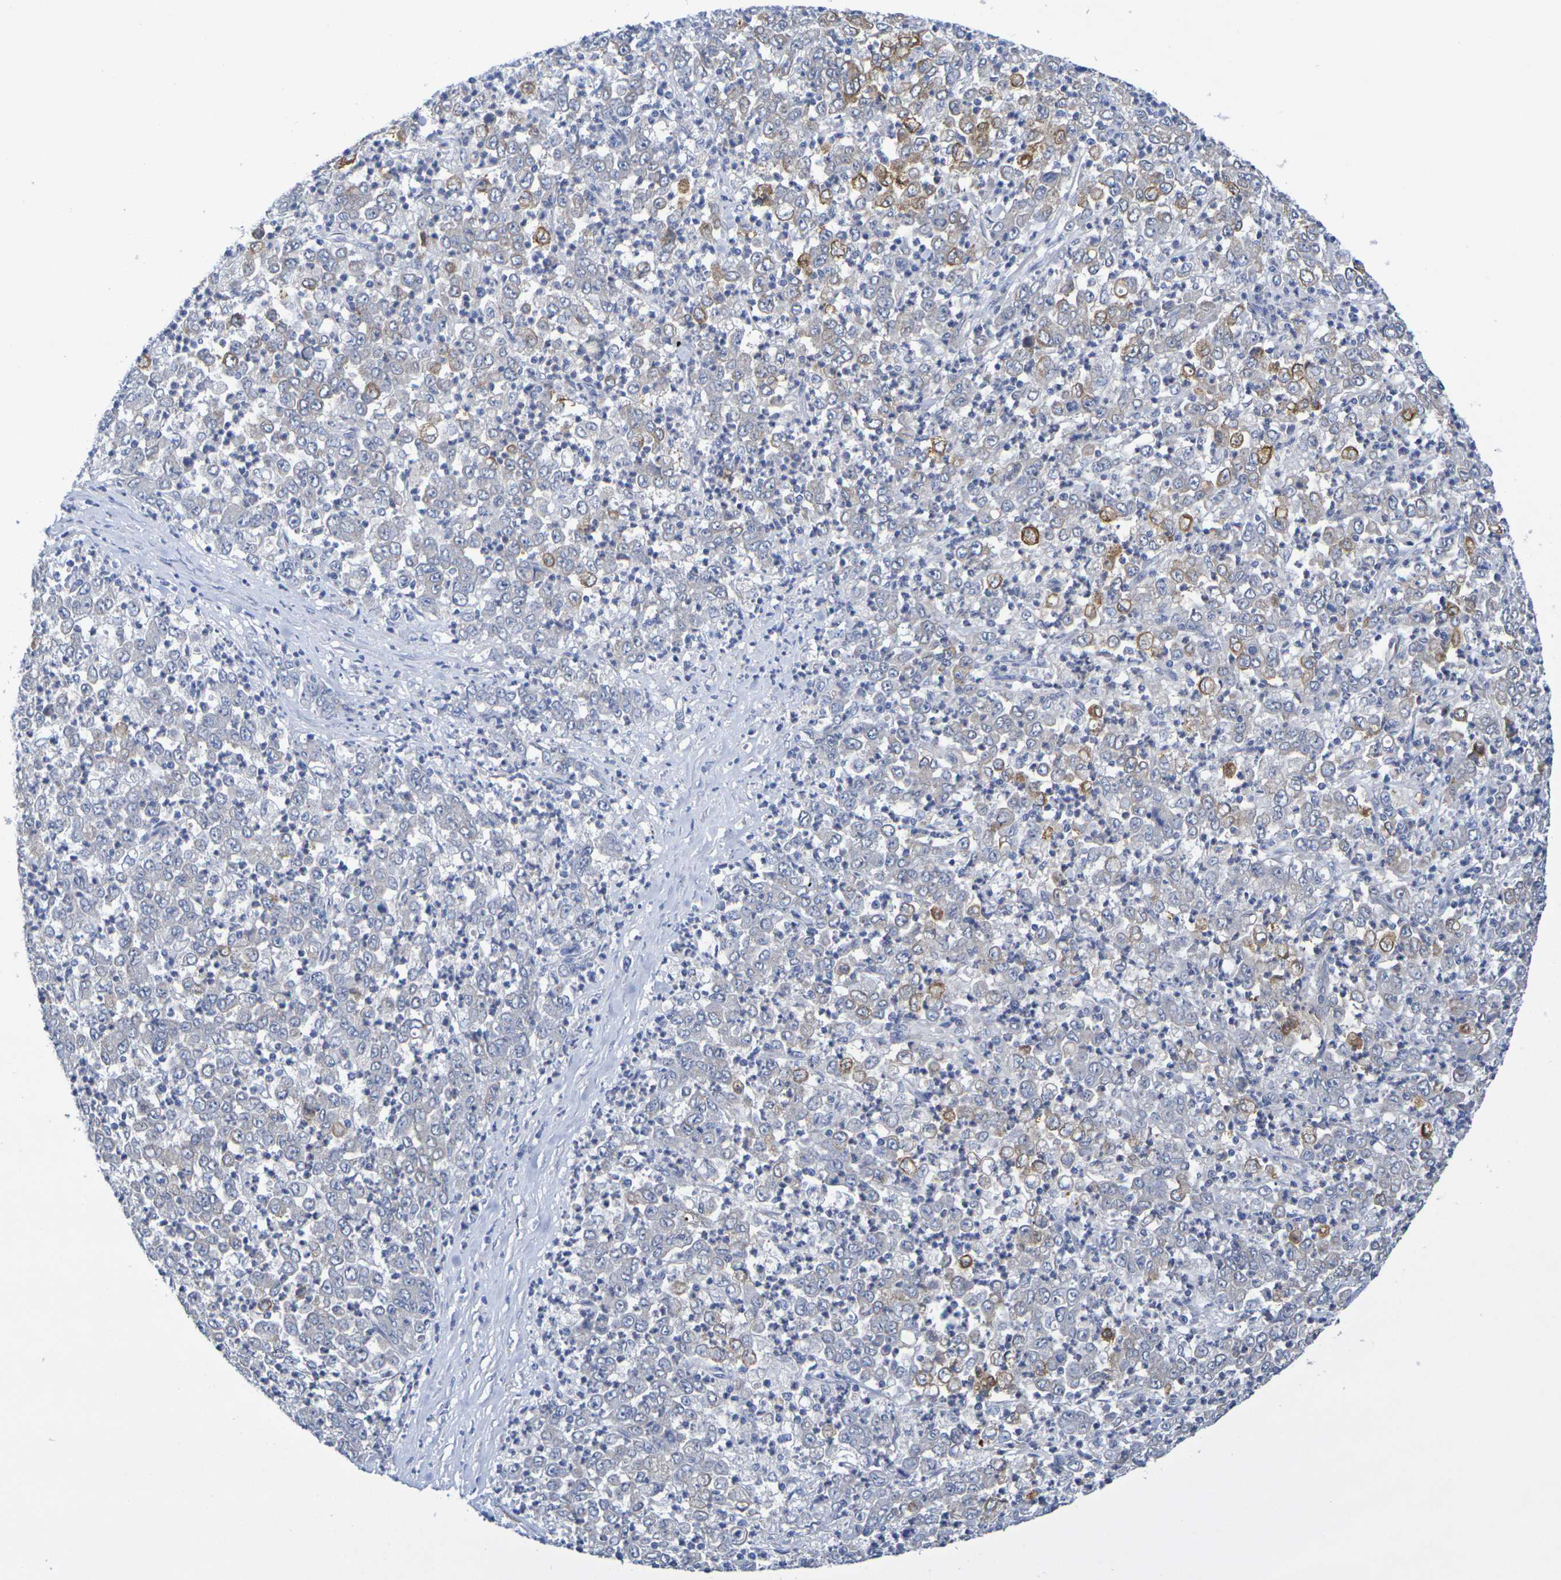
{"staining": {"intensity": "moderate", "quantity": ">75%", "location": "cytoplasmic/membranous"}, "tissue": "stomach cancer", "cell_type": "Tumor cells", "image_type": "cancer", "snomed": [{"axis": "morphology", "description": "Adenocarcinoma, NOS"}, {"axis": "topography", "description": "Stomach, lower"}], "caption": "A high-resolution histopathology image shows IHC staining of stomach cancer (adenocarcinoma), which demonstrates moderate cytoplasmic/membranous staining in approximately >75% of tumor cells.", "gene": "SDC4", "patient": {"sex": "female", "age": 71}}